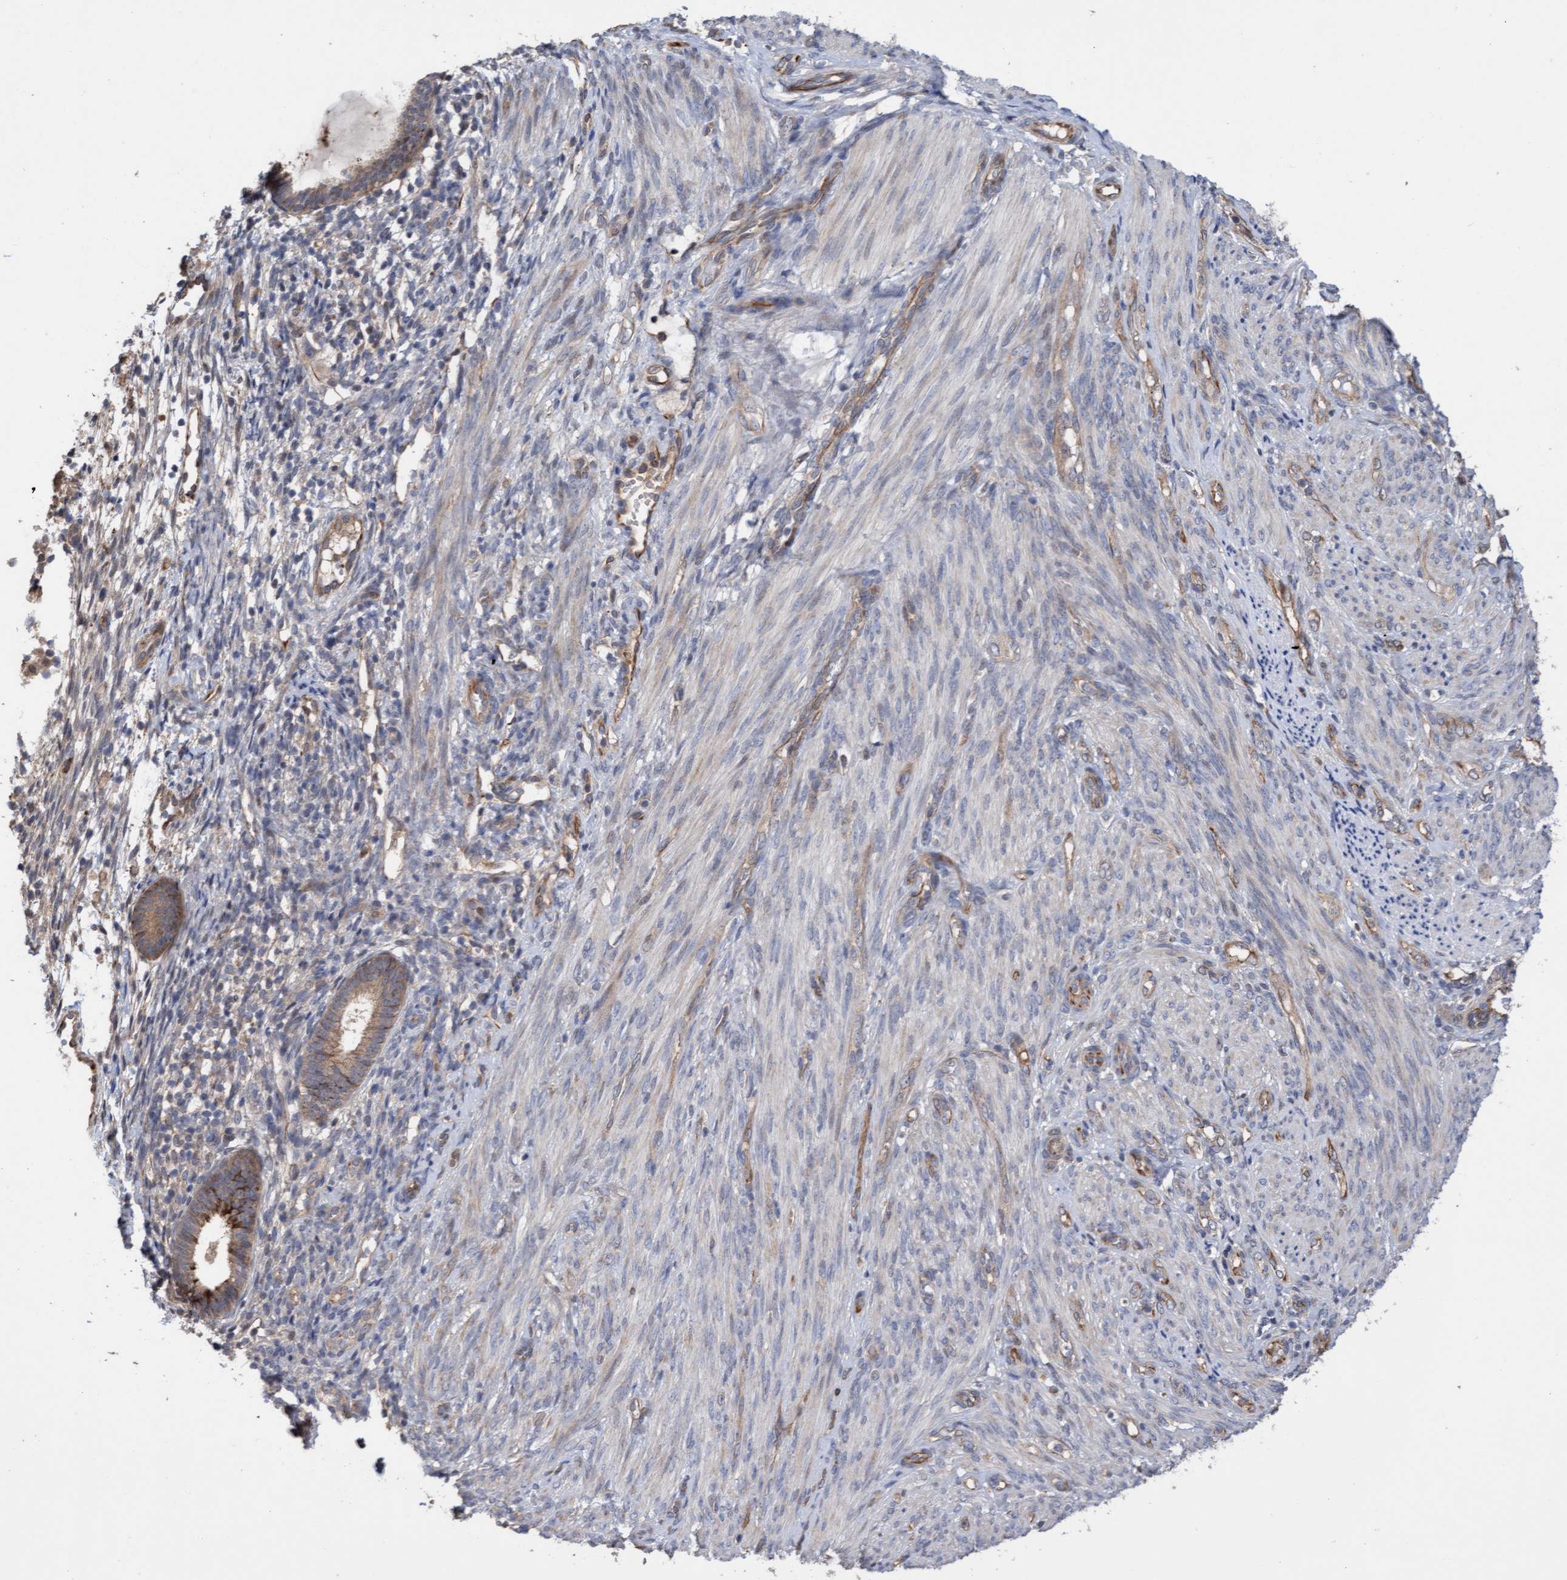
{"staining": {"intensity": "weak", "quantity": ">75%", "location": "cytoplasmic/membranous"}, "tissue": "endometrial cancer", "cell_type": "Tumor cells", "image_type": "cancer", "snomed": [{"axis": "morphology", "description": "Adenocarcinoma, NOS"}, {"axis": "topography", "description": "Endometrium"}], "caption": "Immunohistochemical staining of human endometrial cancer (adenocarcinoma) shows weak cytoplasmic/membranous protein expression in about >75% of tumor cells. (DAB (3,3'-diaminobenzidine) IHC, brown staining for protein, blue staining for nuclei).", "gene": "ITFG1", "patient": {"sex": "female", "age": 85}}